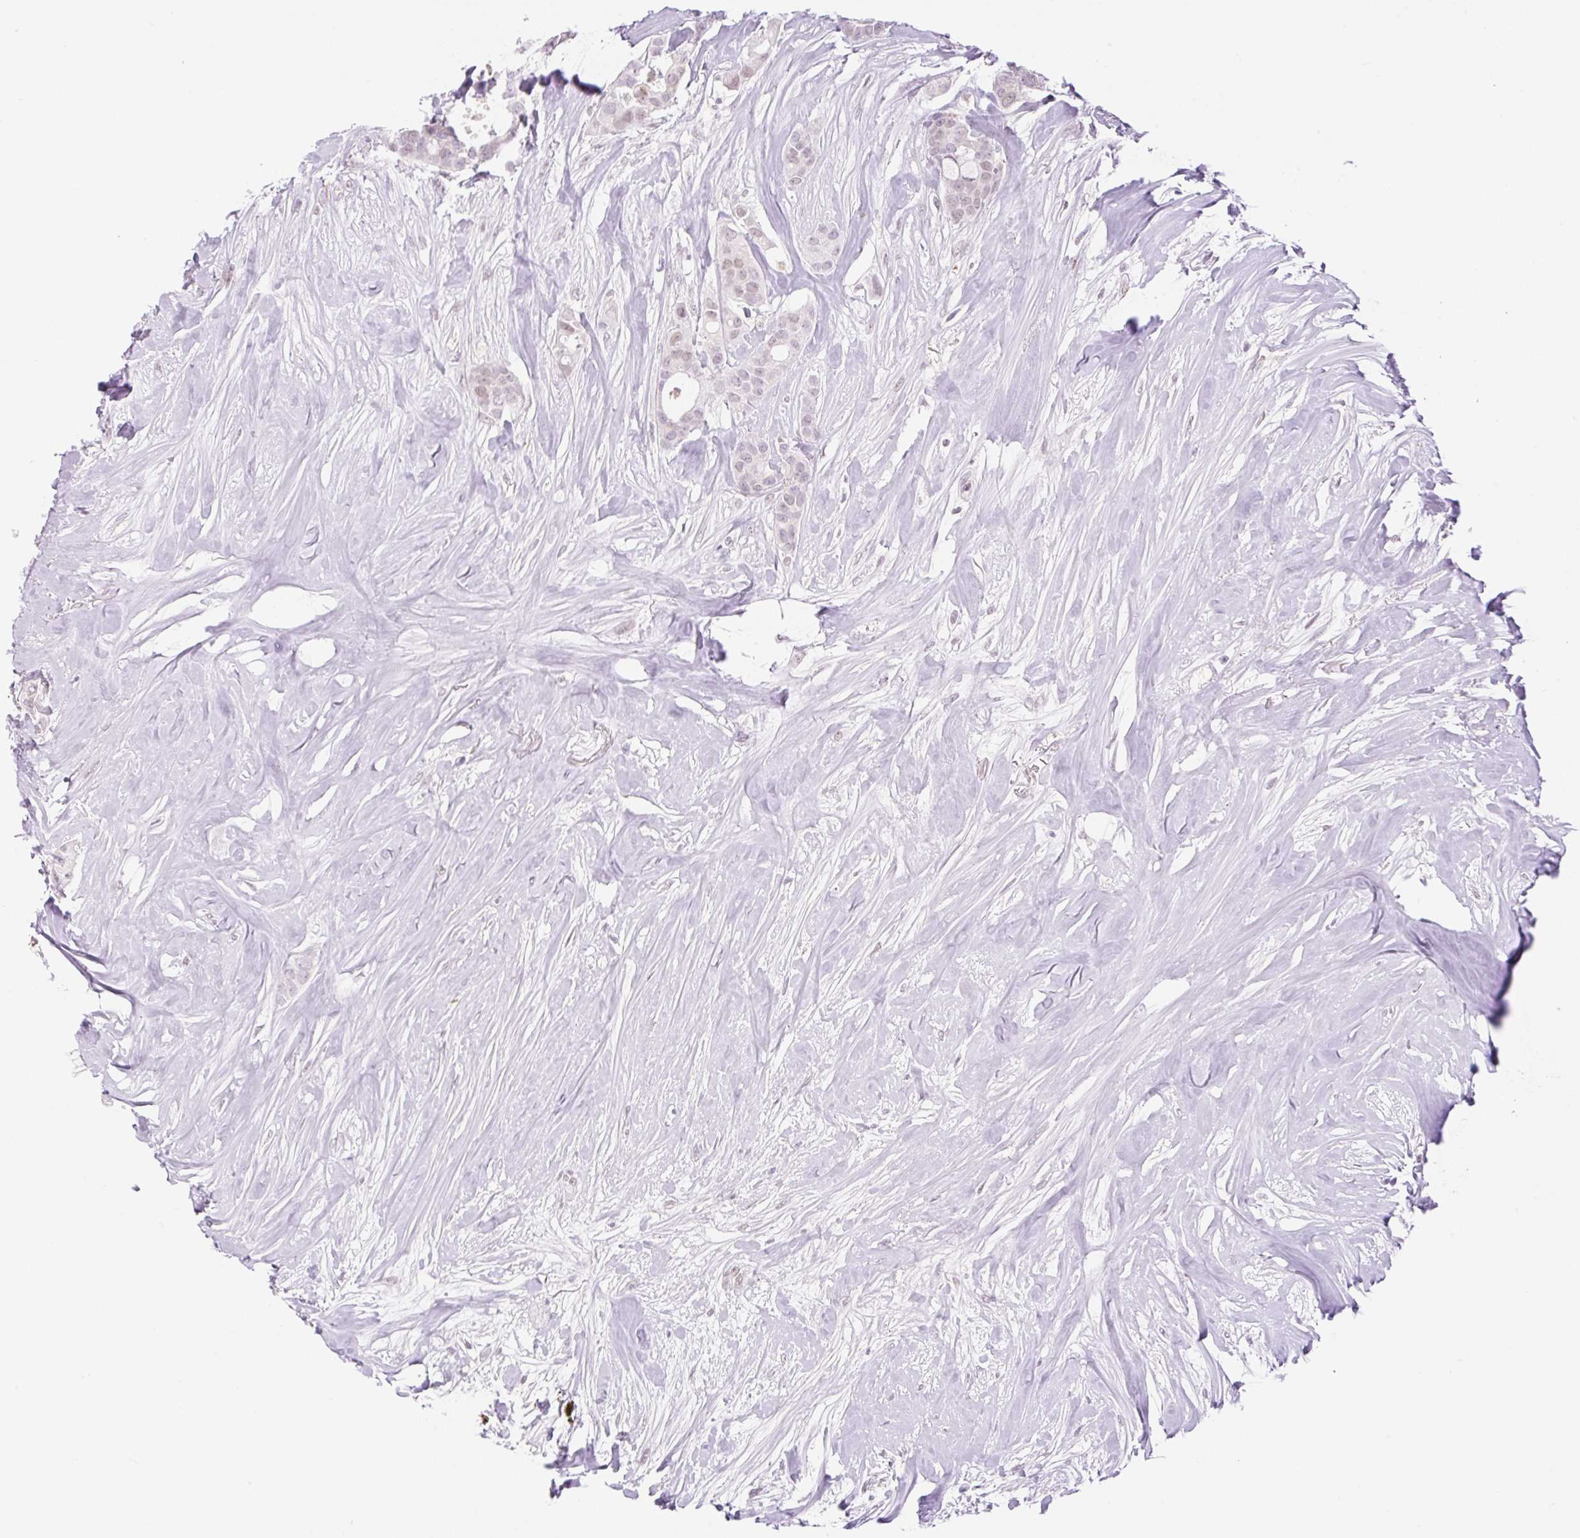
{"staining": {"intensity": "weak", "quantity": "25%-75%", "location": "nuclear"}, "tissue": "breast cancer", "cell_type": "Tumor cells", "image_type": "cancer", "snomed": [{"axis": "morphology", "description": "Duct carcinoma"}, {"axis": "topography", "description": "Breast"}], "caption": "High-magnification brightfield microscopy of breast cancer (intraductal carcinoma) stained with DAB (3,3'-diaminobenzidine) (brown) and counterstained with hematoxylin (blue). tumor cells exhibit weak nuclear expression is appreciated in about25%-75% of cells. The protein of interest is shown in brown color, while the nuclei are stained blue.", "gene": "PALM3", "patient": {"sex": "female", "age": 84}}